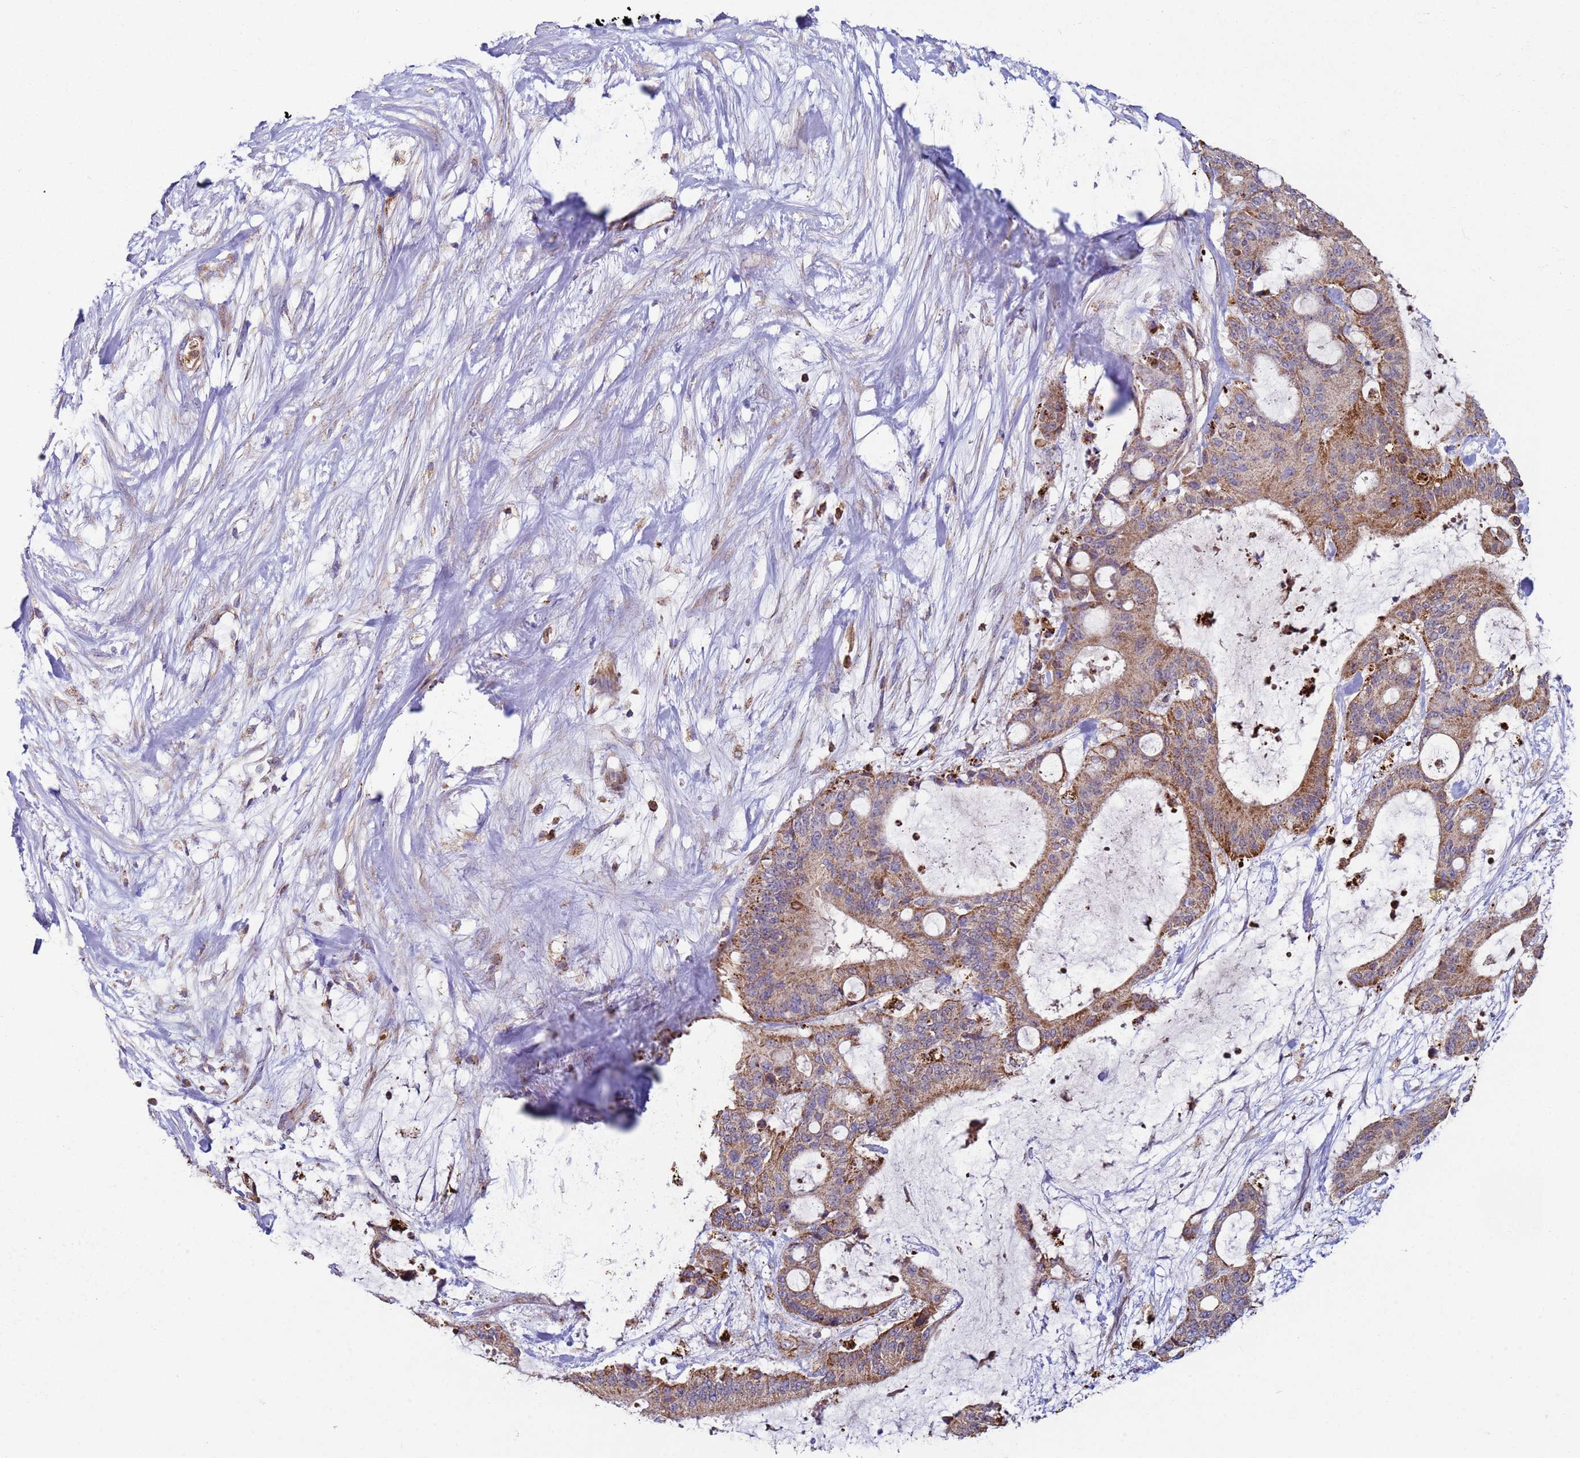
{"staining": {"intensity": "moderate", "quantity": ">75%", "location": "cytoplasmic/membranous"}, "tissue": "liver cancer", "cell_type": "Tumor cells", "image_type": "cancer", "snomed": [{"axis": "morphology", "description": "Normal tissue, NOS"}, {"axis": "morphology", "description": "Cholangiocarcinoma"}, {"axis": "topography", "description": "Liver"}, {"axis": "topography", "description": "Peripheral nerve tissue"}], "caption": "Protein expression analysis of human liver cancer reveals moderate cytoplasmic/membranous staining in approximately >75% of tumor cells.", "gene": "FBXO33", "patient": {"sex": "female", "age": 73}}